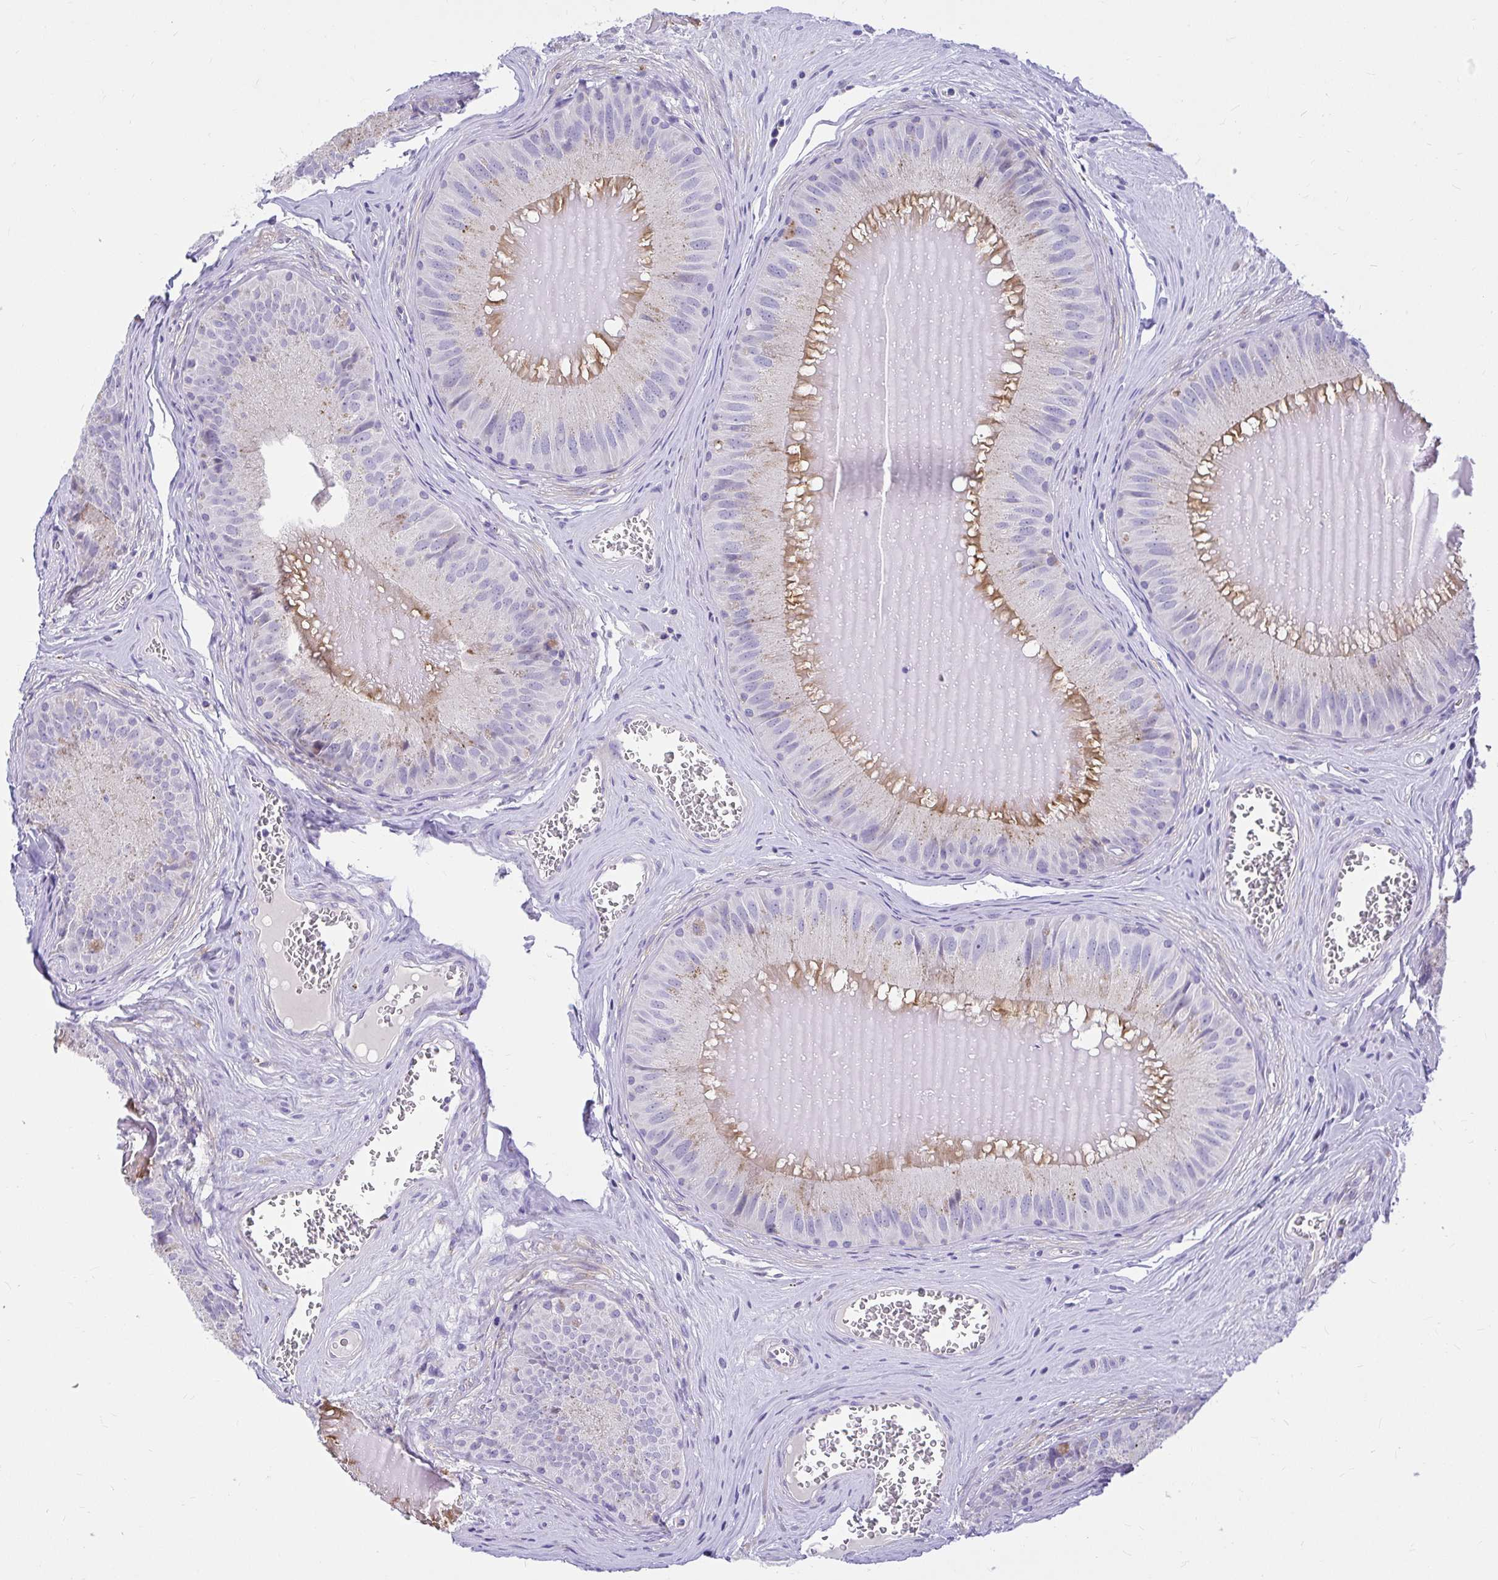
{"staining": {"intensity": "moderate", "quantity": "25%-75%", "location": "cytoplasmic/membranous"}, "tissue": "epididymis", "cell_type": "Glandular cells", "image_type": "normal", "snomed": [{"axis": "morphology", "description": "Normal tissue, NOS"}, {"axis": "topography", "description": "Epididymis, spermatic cord, NOS"}], "caption": "A photomicrograph showing moderate cytoplasmic/membranous positivity in about 25%-75% of glandular cells in unremarkable epididymis, as visualized by brown immunohistochemical staining.", "gene": "PKN3", "patient": {"sex": "male", "age": 39}}